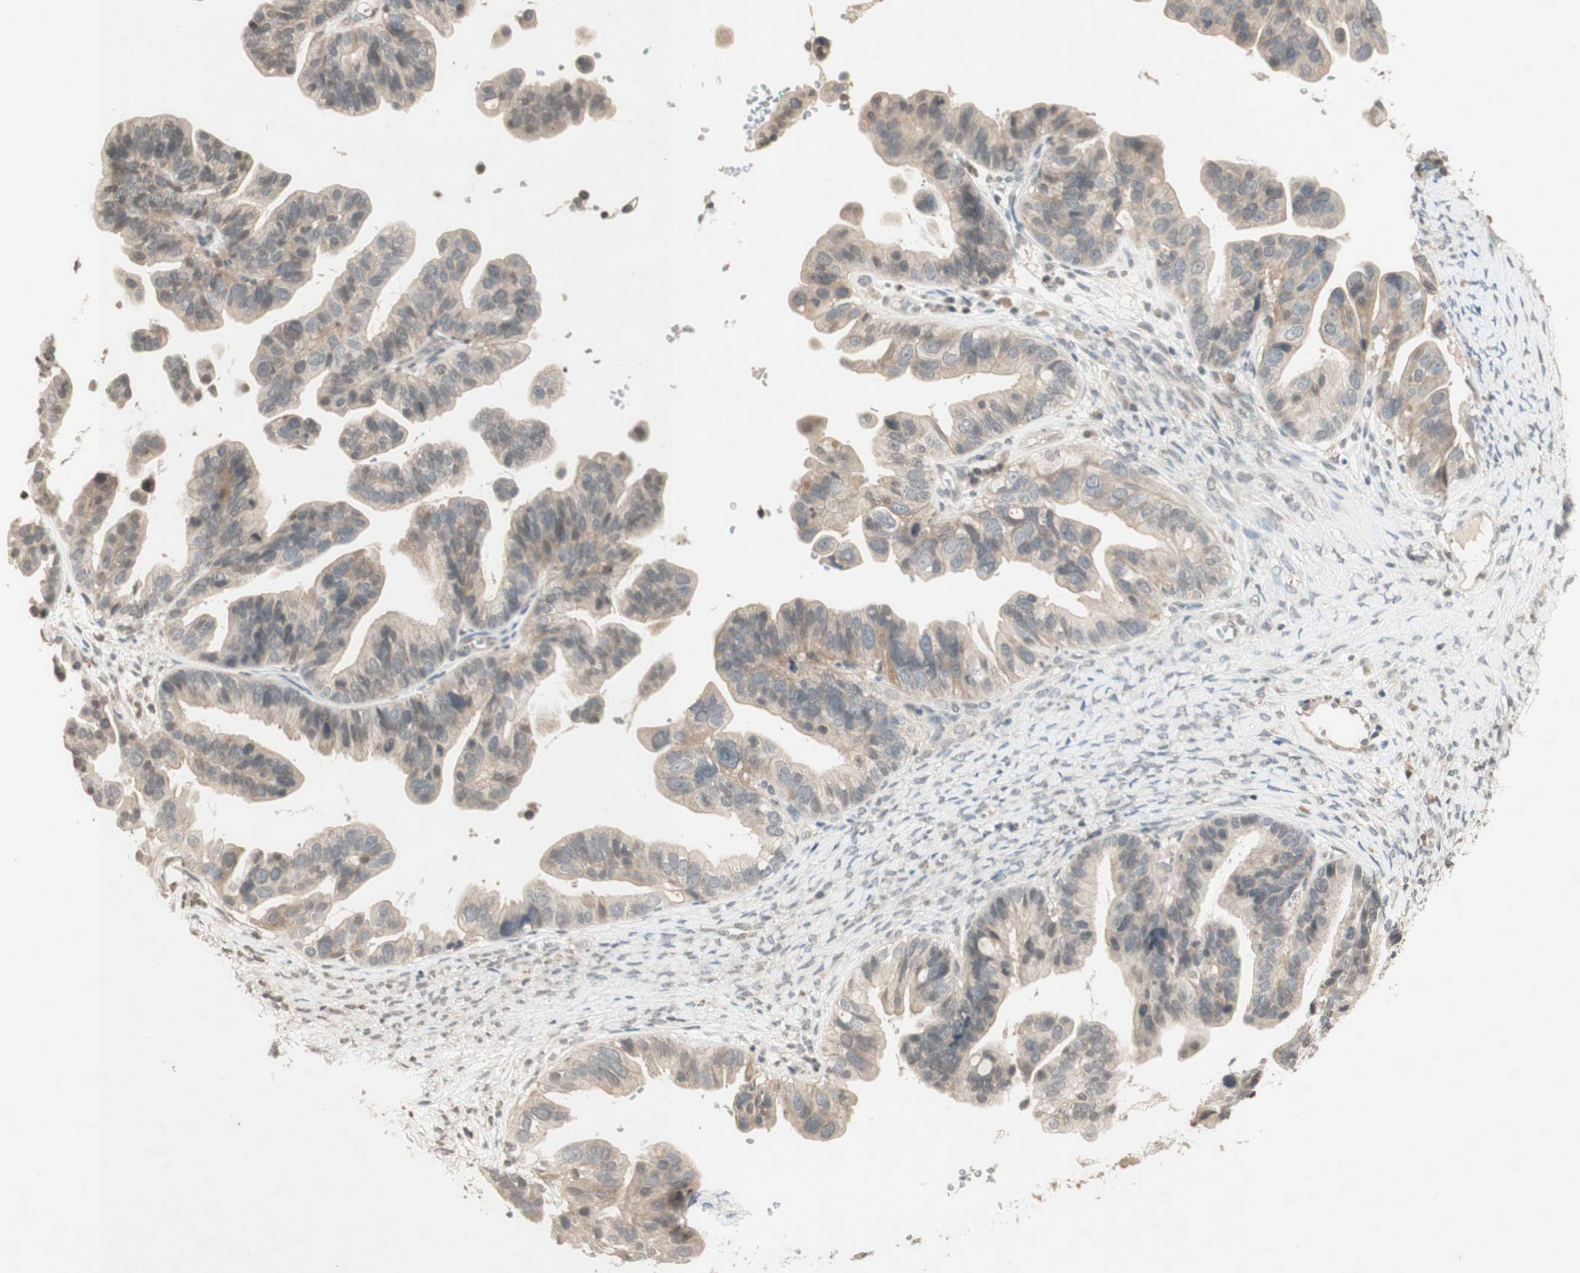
{"staining": {"intensity": "weak", "quantity": ">75%", "location": "cytoplasmic/membranous"}, "tissue": "ovarian cancer", "cell_type": "Tumor cells", "image_type": "cancer", "snomed": [{"axis": "morphology", "description": "Cystadenocarcinoma, serous, NOS"}, {"axis": "topography", "description": "Ovary"}], "caption": "DAB (3,3'-diaminobenzidine) immunohistochemical staining of serous cystadenocarcinoma (ovarian) shows weak cytoplasmic/membranous protein positivity in approximately >75% of tumor cells.", "gene": "GLI1", "patient": {"sex": "female", "age": 56}}